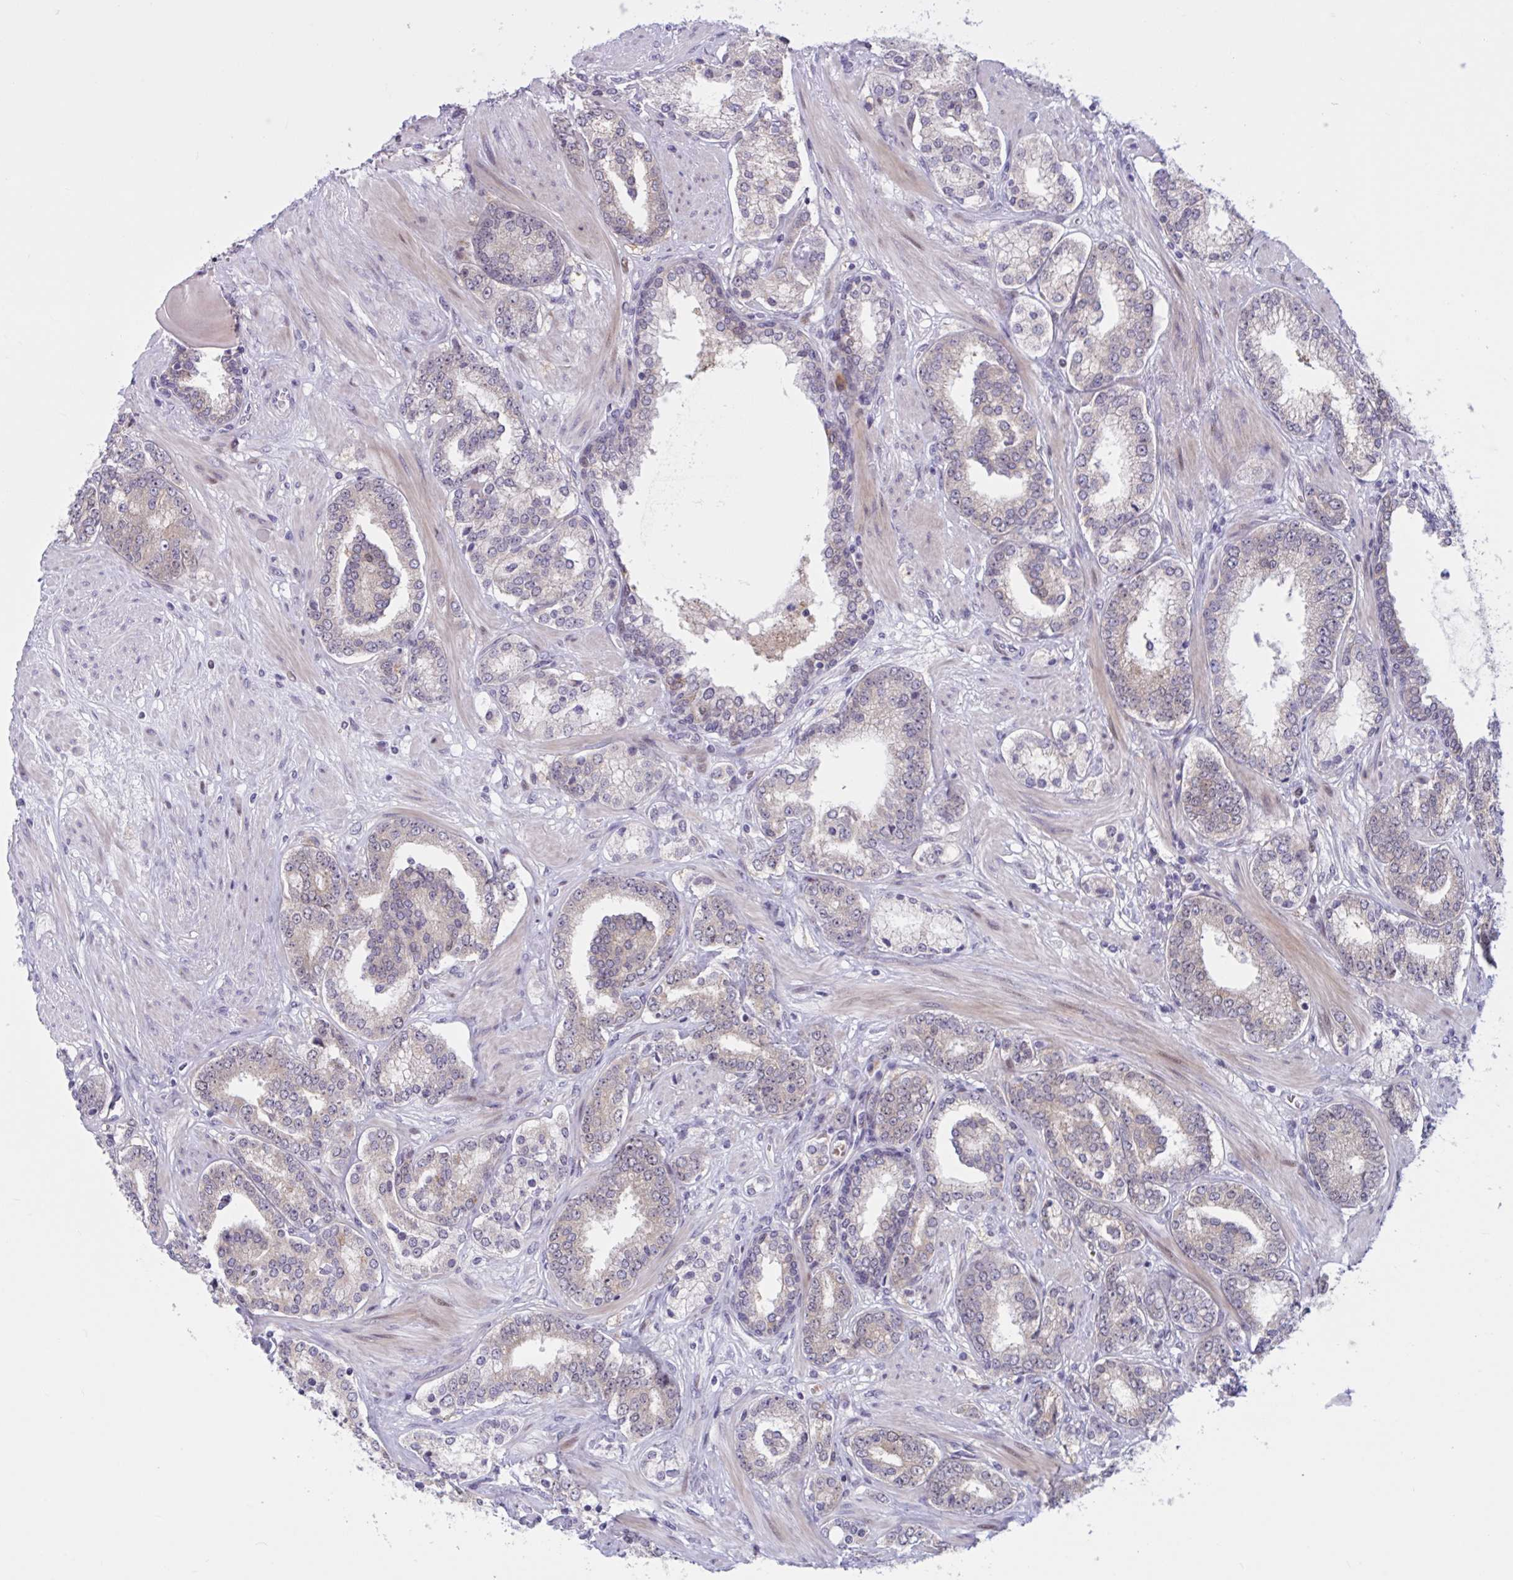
{"staining": {"intensity": "weak", "quantity": "<25%", "location": "nuclear"}, "tissue": "prostate cancer", "cell_type": "Tumor cells", "image_type": "cancer", "snomed": [{"axis": "morphology", "description": "Adenocarcinoma, High grade"}, {"axis": "topography", "description": "Prostate"}], "caption": "Immunohistochemical staining of prostate cancer (adenocarcinoma (high-grade)) demonstrates no significant staining in tumor cells.", "gene": "RBL1", "patient": {"sex": "male", "age": 62}}